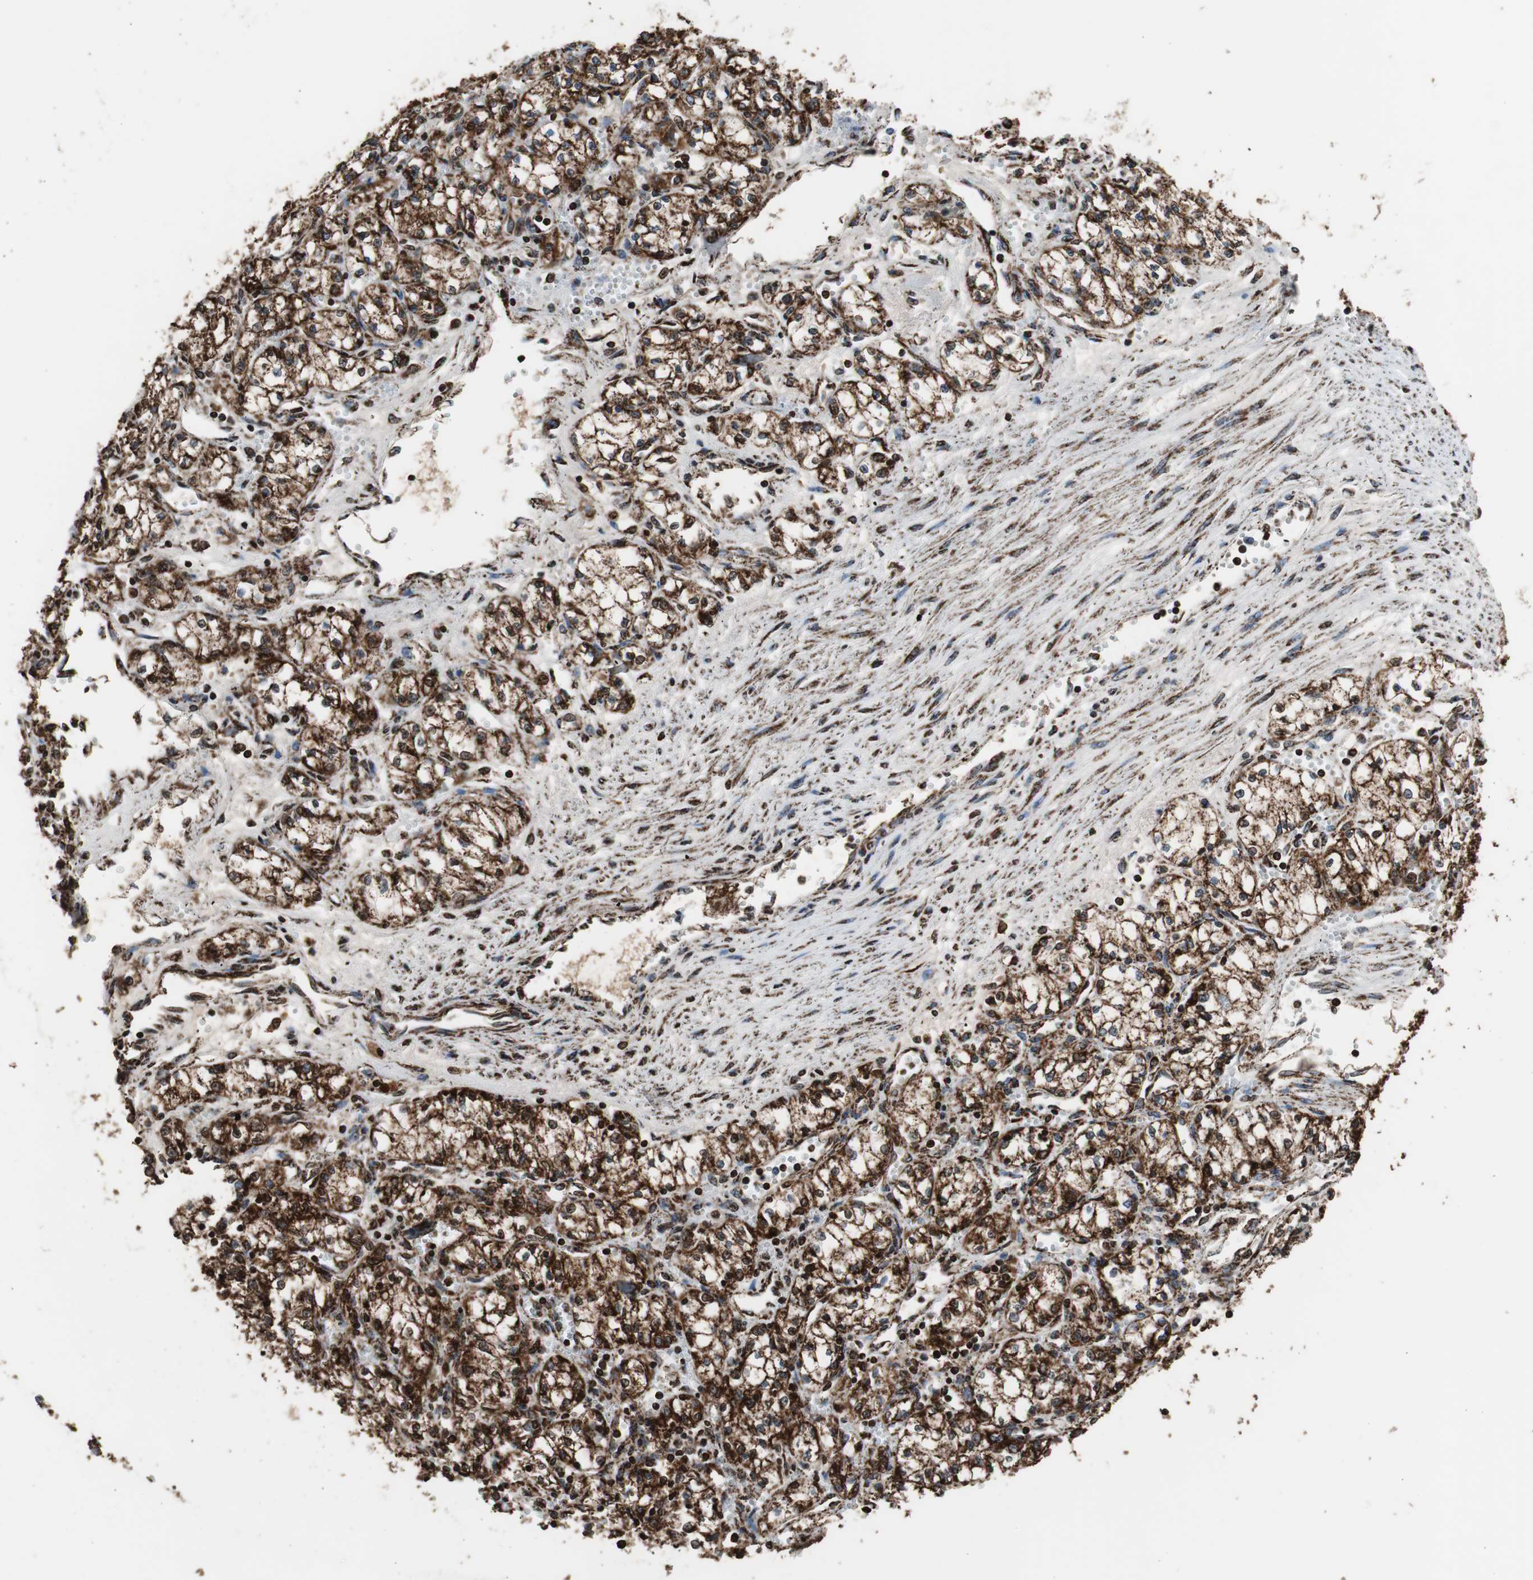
{"staining": {"intensity": "strong", "quantity": ">75%", "location": "cytoplasmic/membranous"}, "tissue": "renal cancer", "cell_type": "Tumor cells", "image_type": "cancer", "snomed": [{"axis": "morphology", "description": "Normal tissue, NOS"}, {"axis": "morphology", "description": "Adenocarcinoma, NOS"}, {"axis": "topography", "description": "Kidney"}], "caption": "This micrograph shows IHC staining of adenocarcinoma (renal), with high strong cytoplasmic/membranous staining in about >75% of tumor cells.", "gene": "HSPA9", "patient": {"sex": "male", "age": 59}}